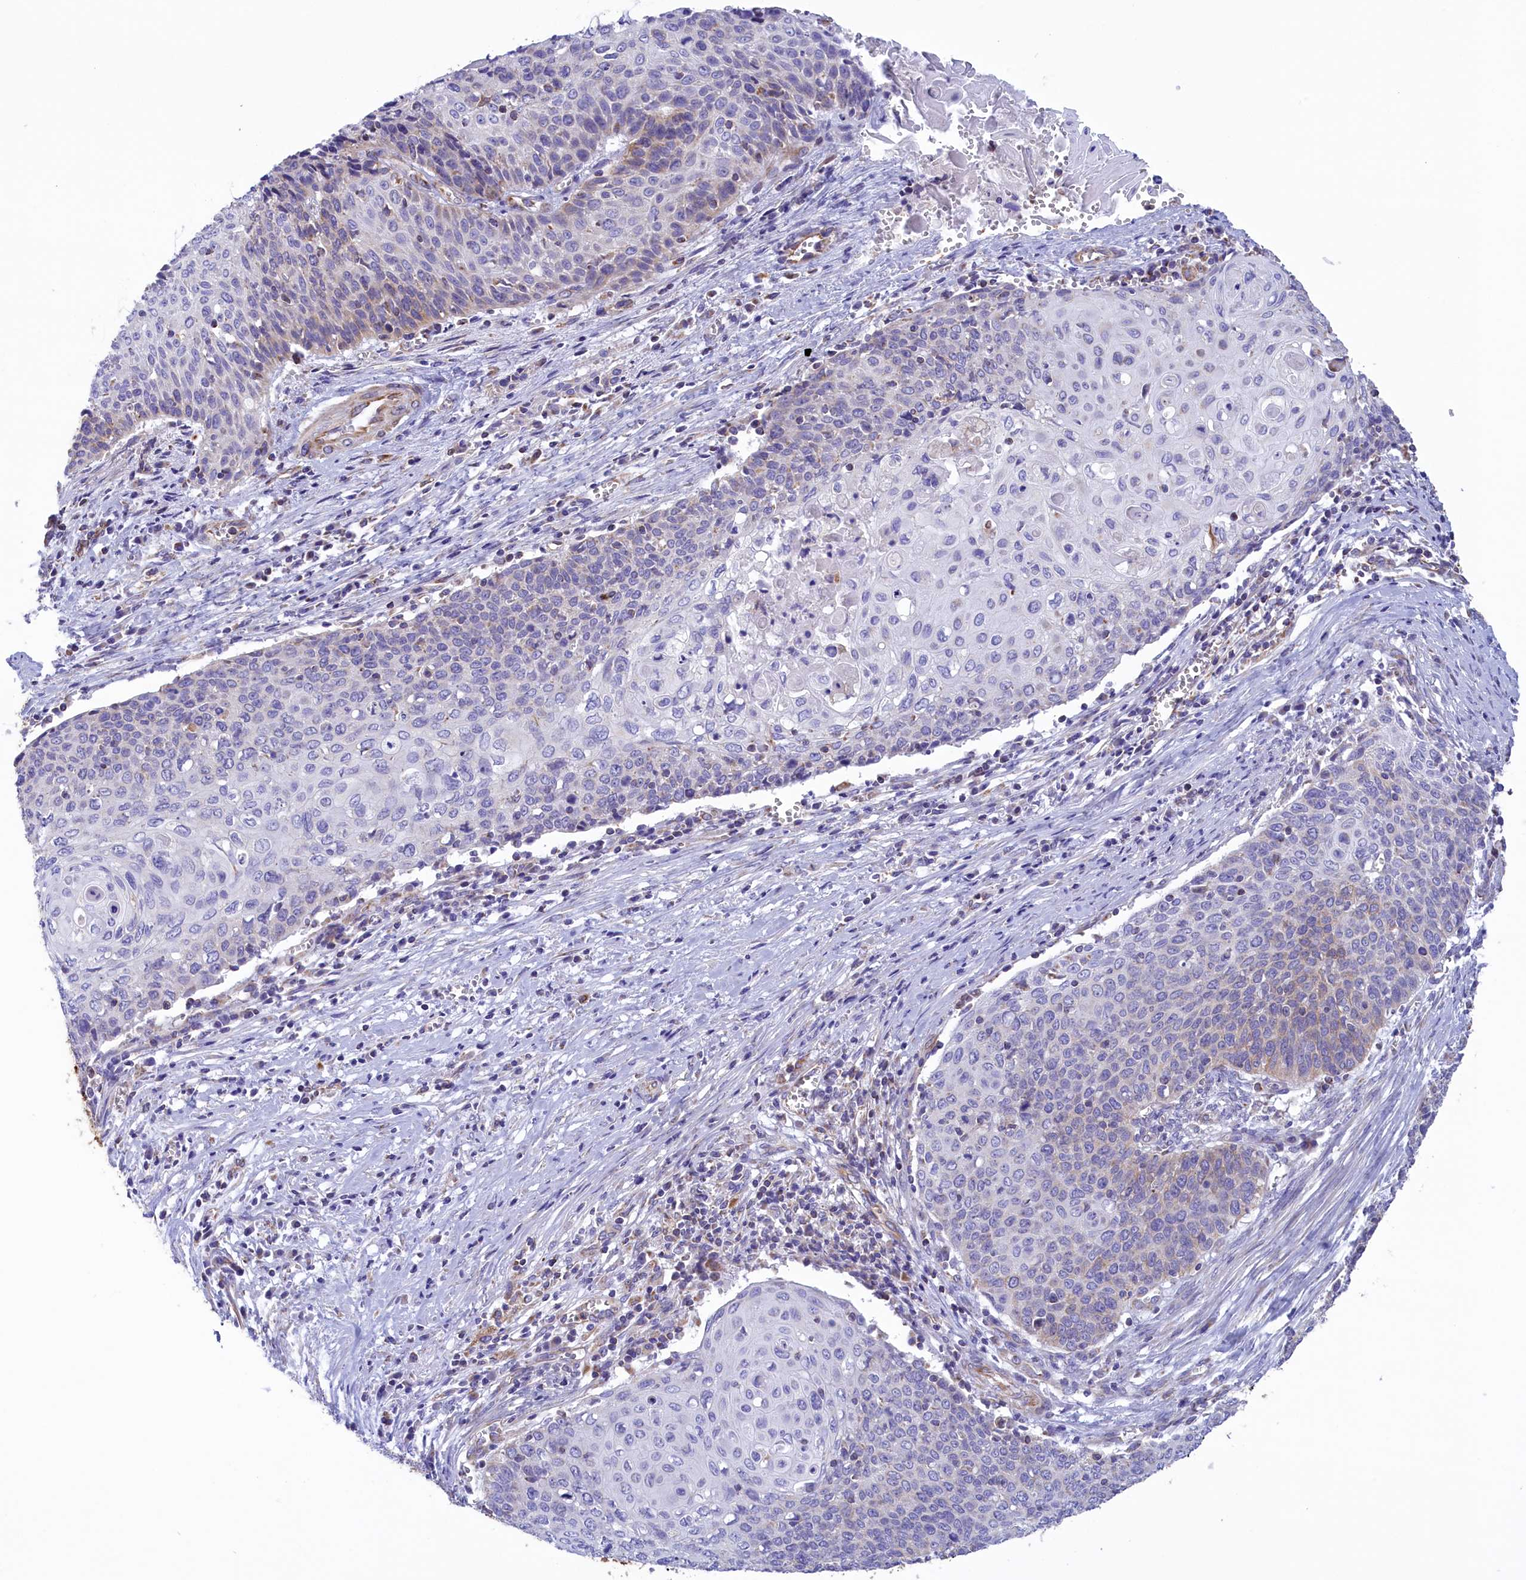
{"staining": {"intensity": "weak", "quantity": "25%-75%", "location": "cytoplasmic/membranous"}, "tissue": "cervical cancer", "cell_type": "Tumor cells", "image_type": "cancer", "snomed": [{"axis": "morphology", "description": "Squamous cell carcinoma, NOS"}, {"axis": "topography", "description": "Cervix"}], "caption": "Weak cytoplasmic/membranous protein positivity is present in approximately 25%-75% of tumor cells in squamous cell carcinoma (cervical). (DAB IHC with brightfield microscopy, high magnification).", "gene": "GATB", "patient": {"sex": "female", "age": 39}}